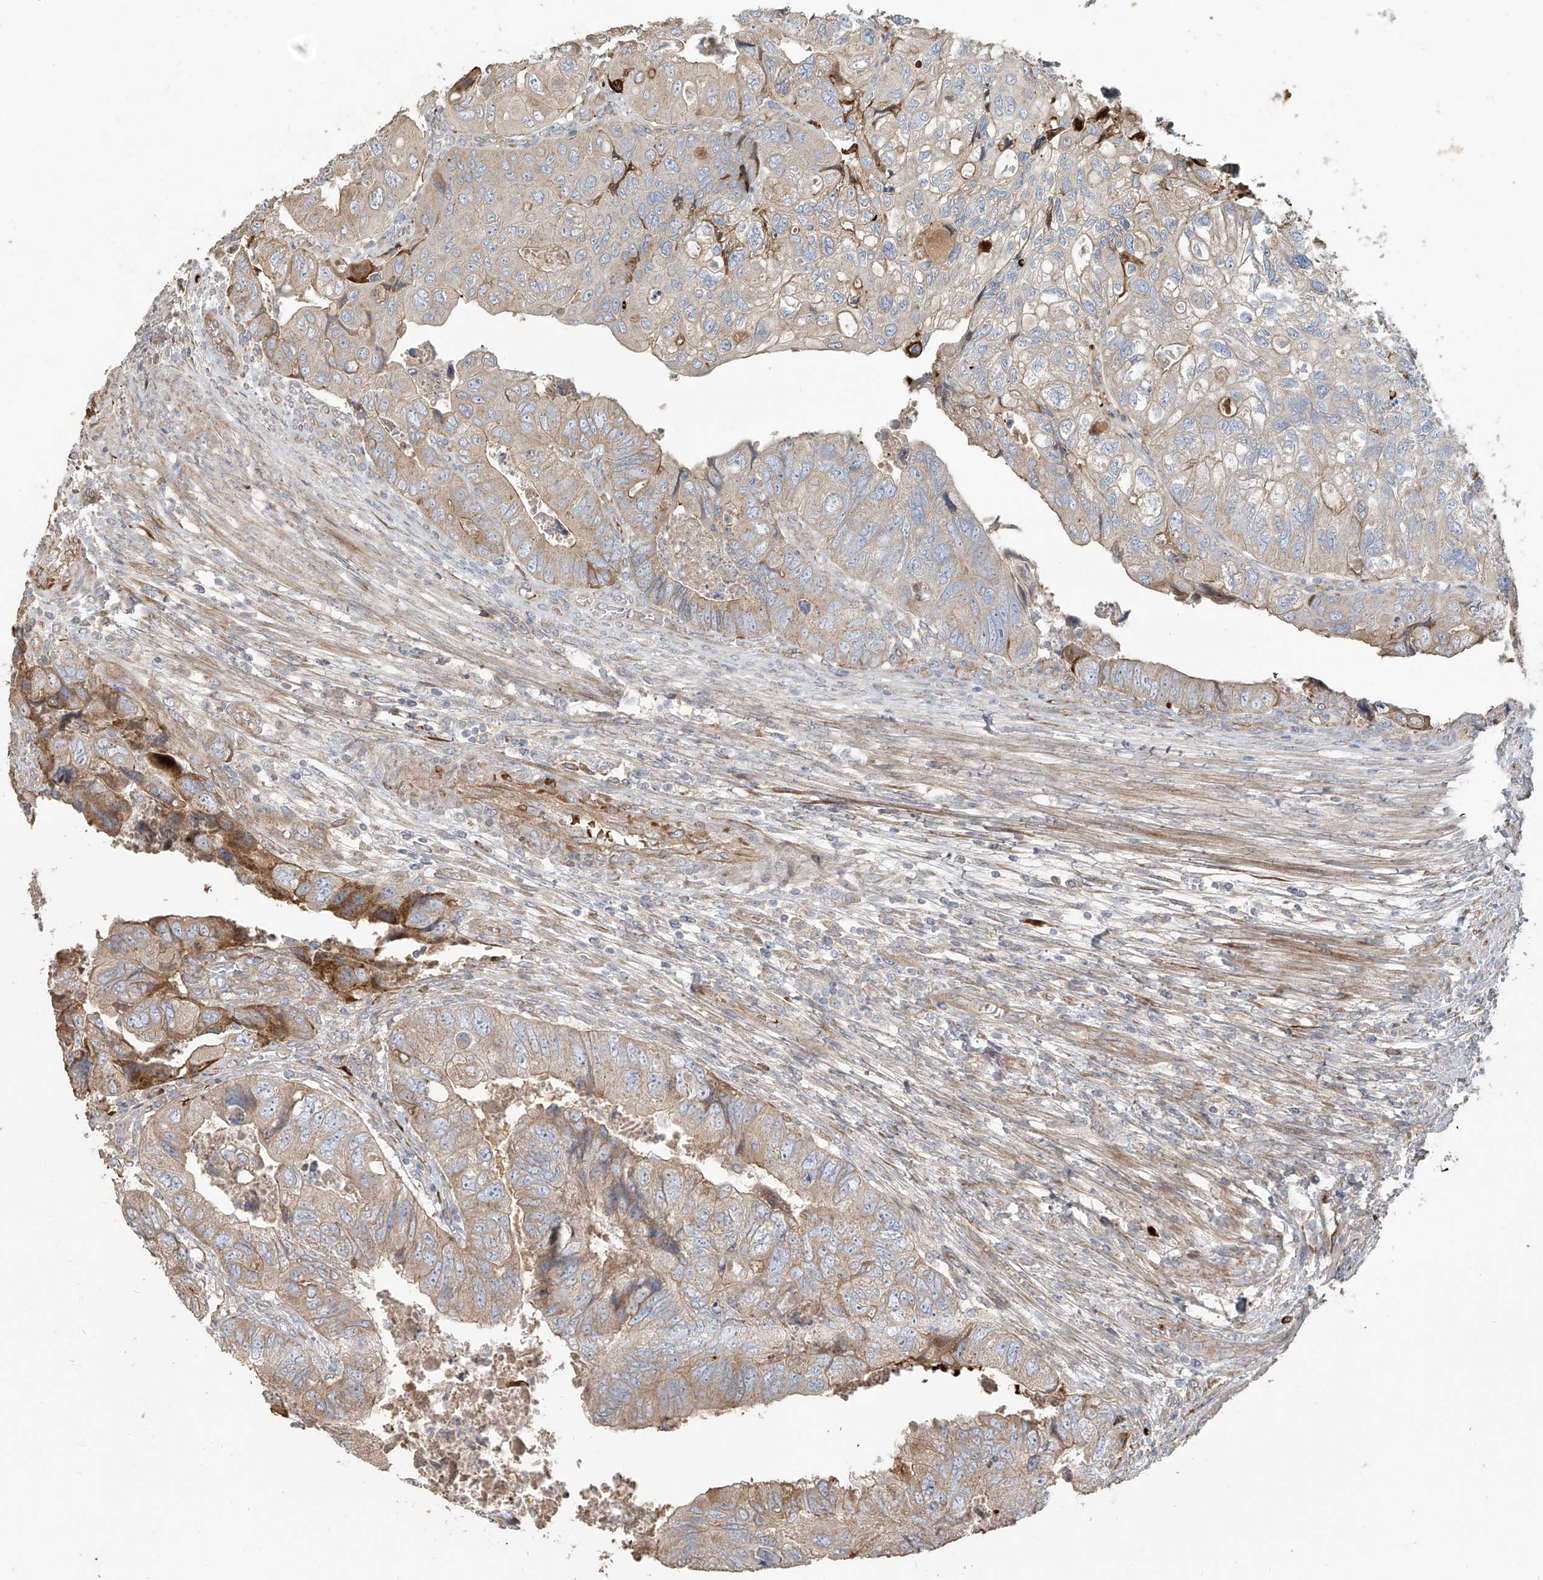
{"staining": {"intensity": "weak", "quantity": "25%-75%", "location": "cytoplasmic/membranous"}, "tissue": "colorectal cancer", "cell_type": "Tumor cells", "image_type": "cancer", "snomed": [{"axis": "morphology", "description": "Adenocarcinoma, NOS"}, {"axis": "topography", "description": "Rectum"}], "caption": "Colorectal cancer (adenocarcinoma) stained with a brown dye exhibits weak cytoplasmic/membranous positive positivity in about 25%-75% of tumor cells.", "gene": "ABTB1", "patient": {"sex": "male", "age": 63}}